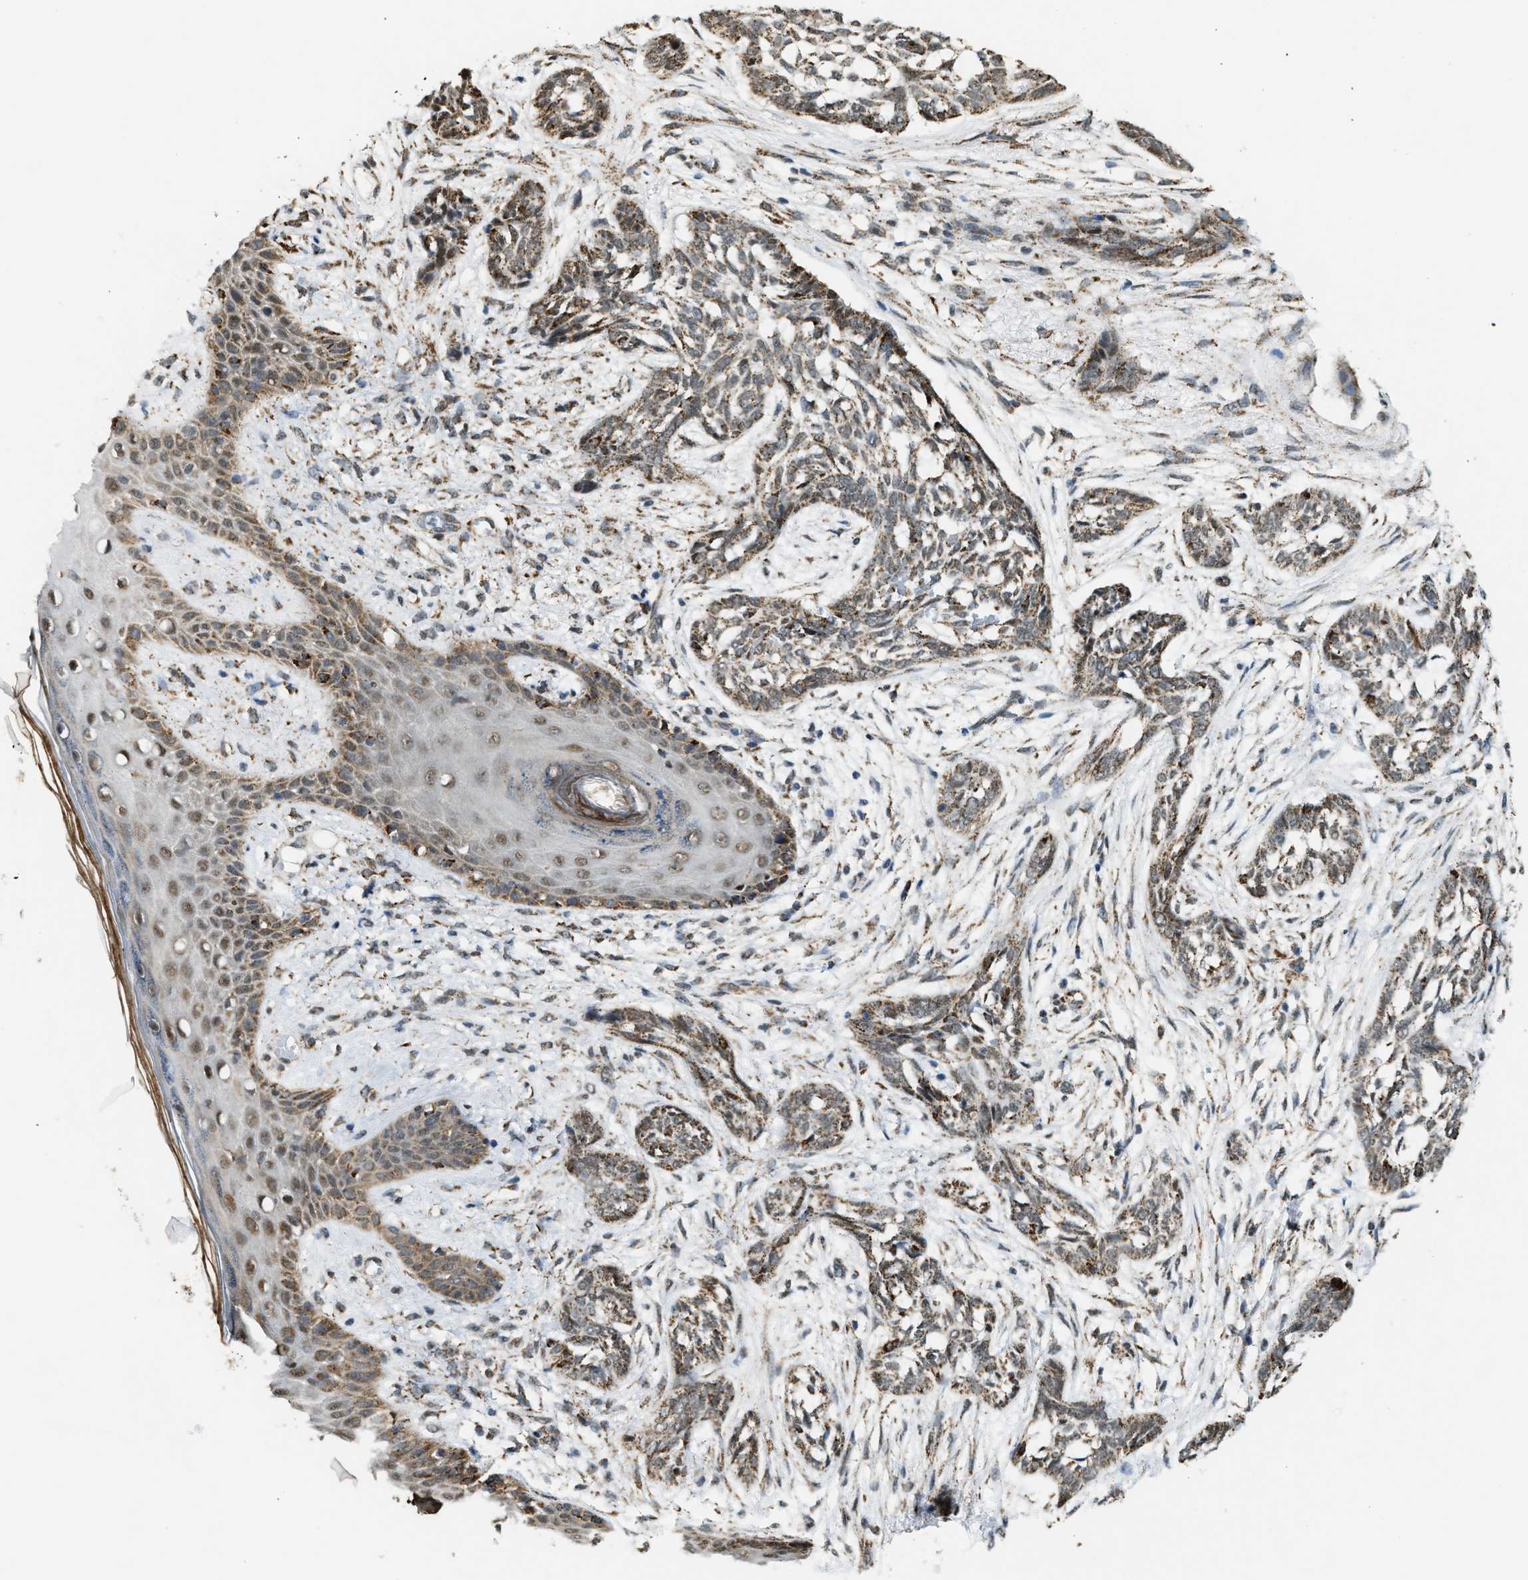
{"staining": {"intensity": "moderate", "quantity": ">75%", "location": "cytoplasmic/membranous"}, "tissue": "skin cancer", "cell_type": "Tumor cells", "image_type": "cancer", "snomed": [{"axis": "morphology", "description": "Basal cell carcinoma"}, {"axis": "topography", "description": "Skin"}], "caption": "Tumor cells reveal moderate cytoplasmic/membranous expression in about >75% of cells in skin basal cell carcinoma.", "gene": "HIBADH", "patient": {"sex": "female", "age": 88}}